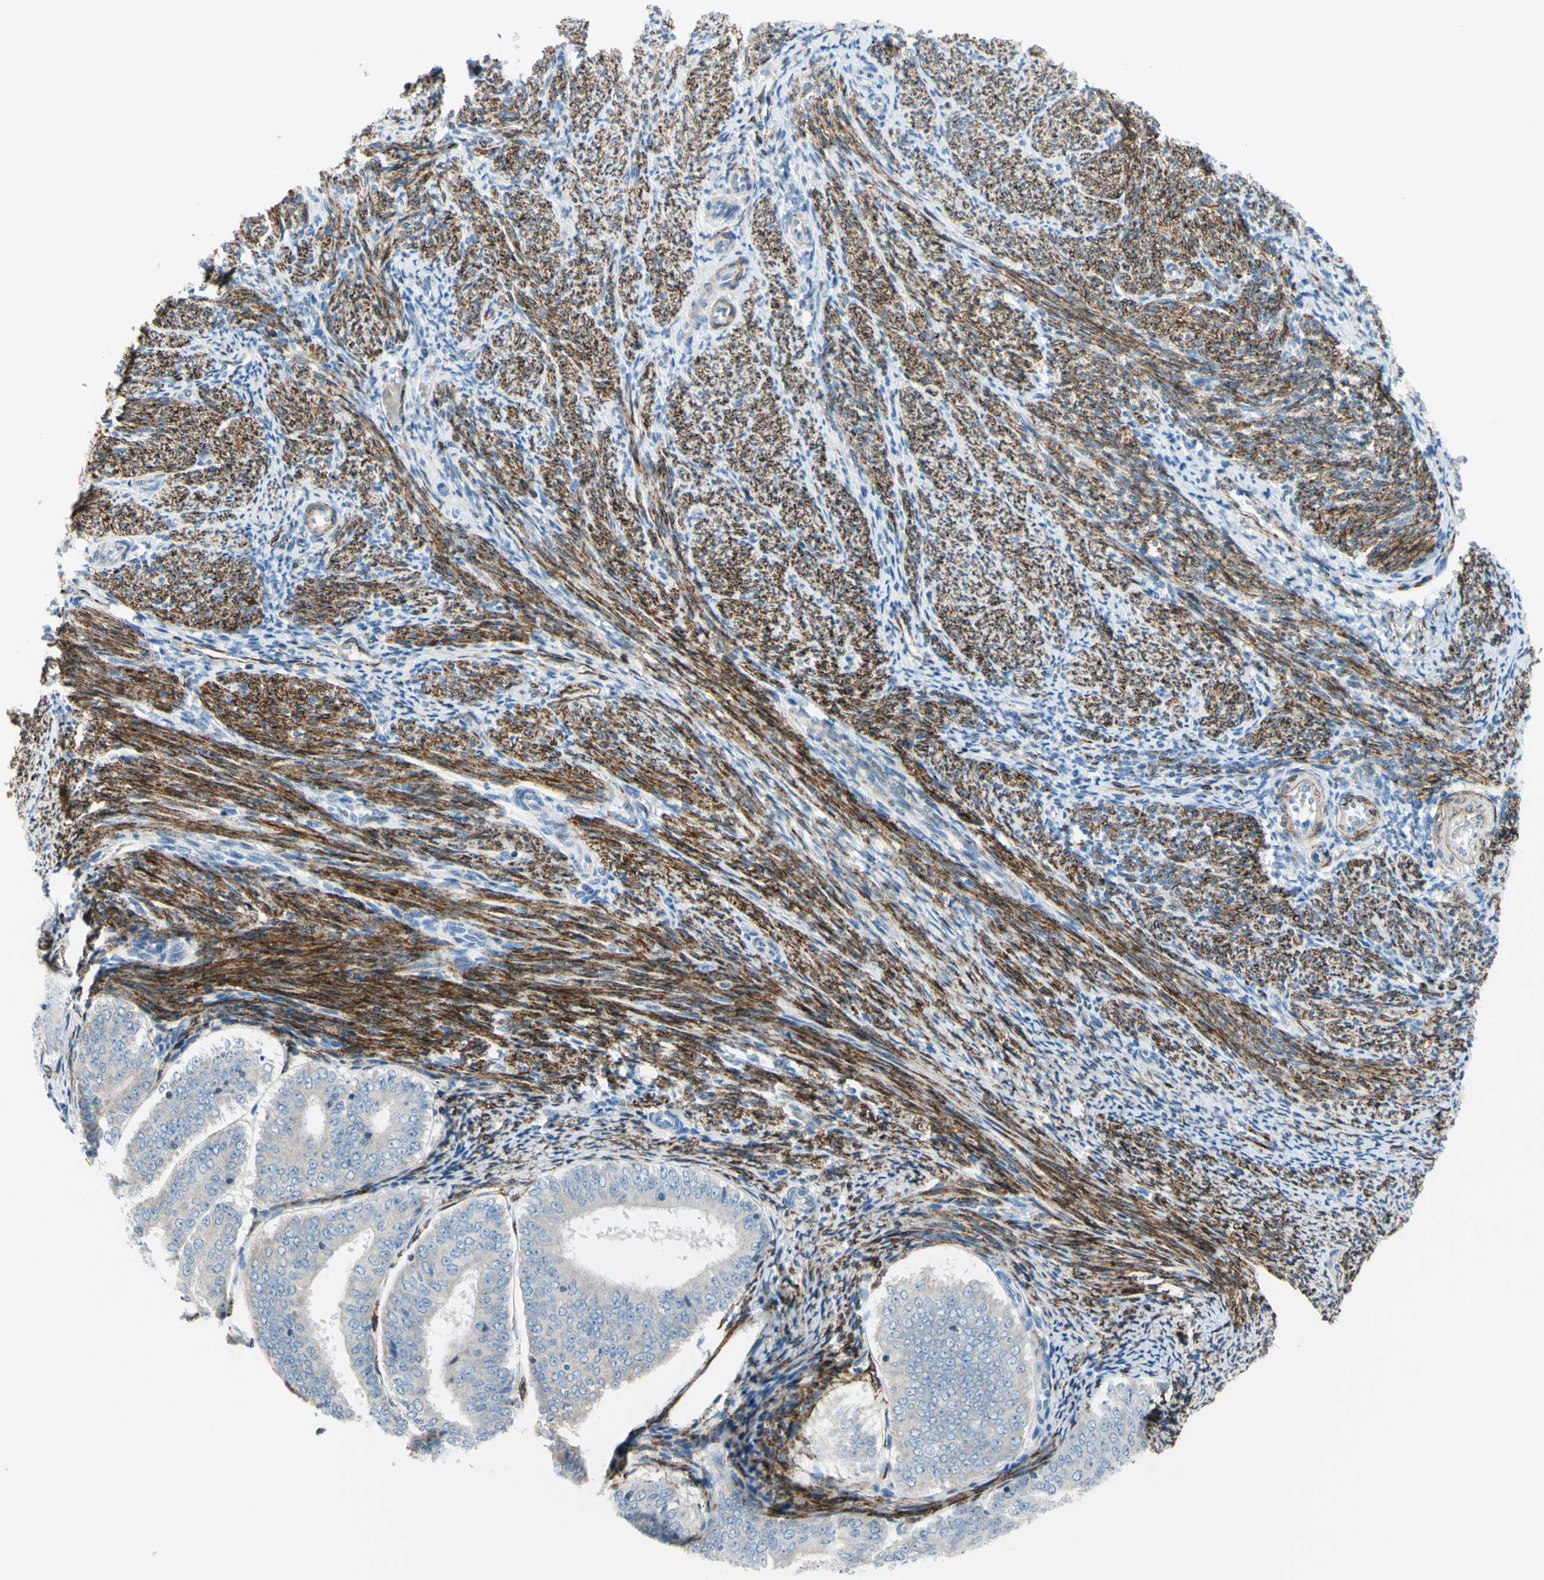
{"staining": {"intensity": "negative", "quantity": "none", "location": "none"}, "tissue": "endometrial cancer", "cell_type": "Tumor cells", "image_type": "cancer", "snomed": [{"axis": "morphology", "description": "Adenocarcinoma, NOS"}, {"axis": "topography", "description": "Endometrium"}], "caption": "Endometrial cancer (adenocarcinoma) stained for a protein using IHC shows no positivity tumor cells.", "gene": "PRRG2", "patient": {"sex": "female", "age": 63}}